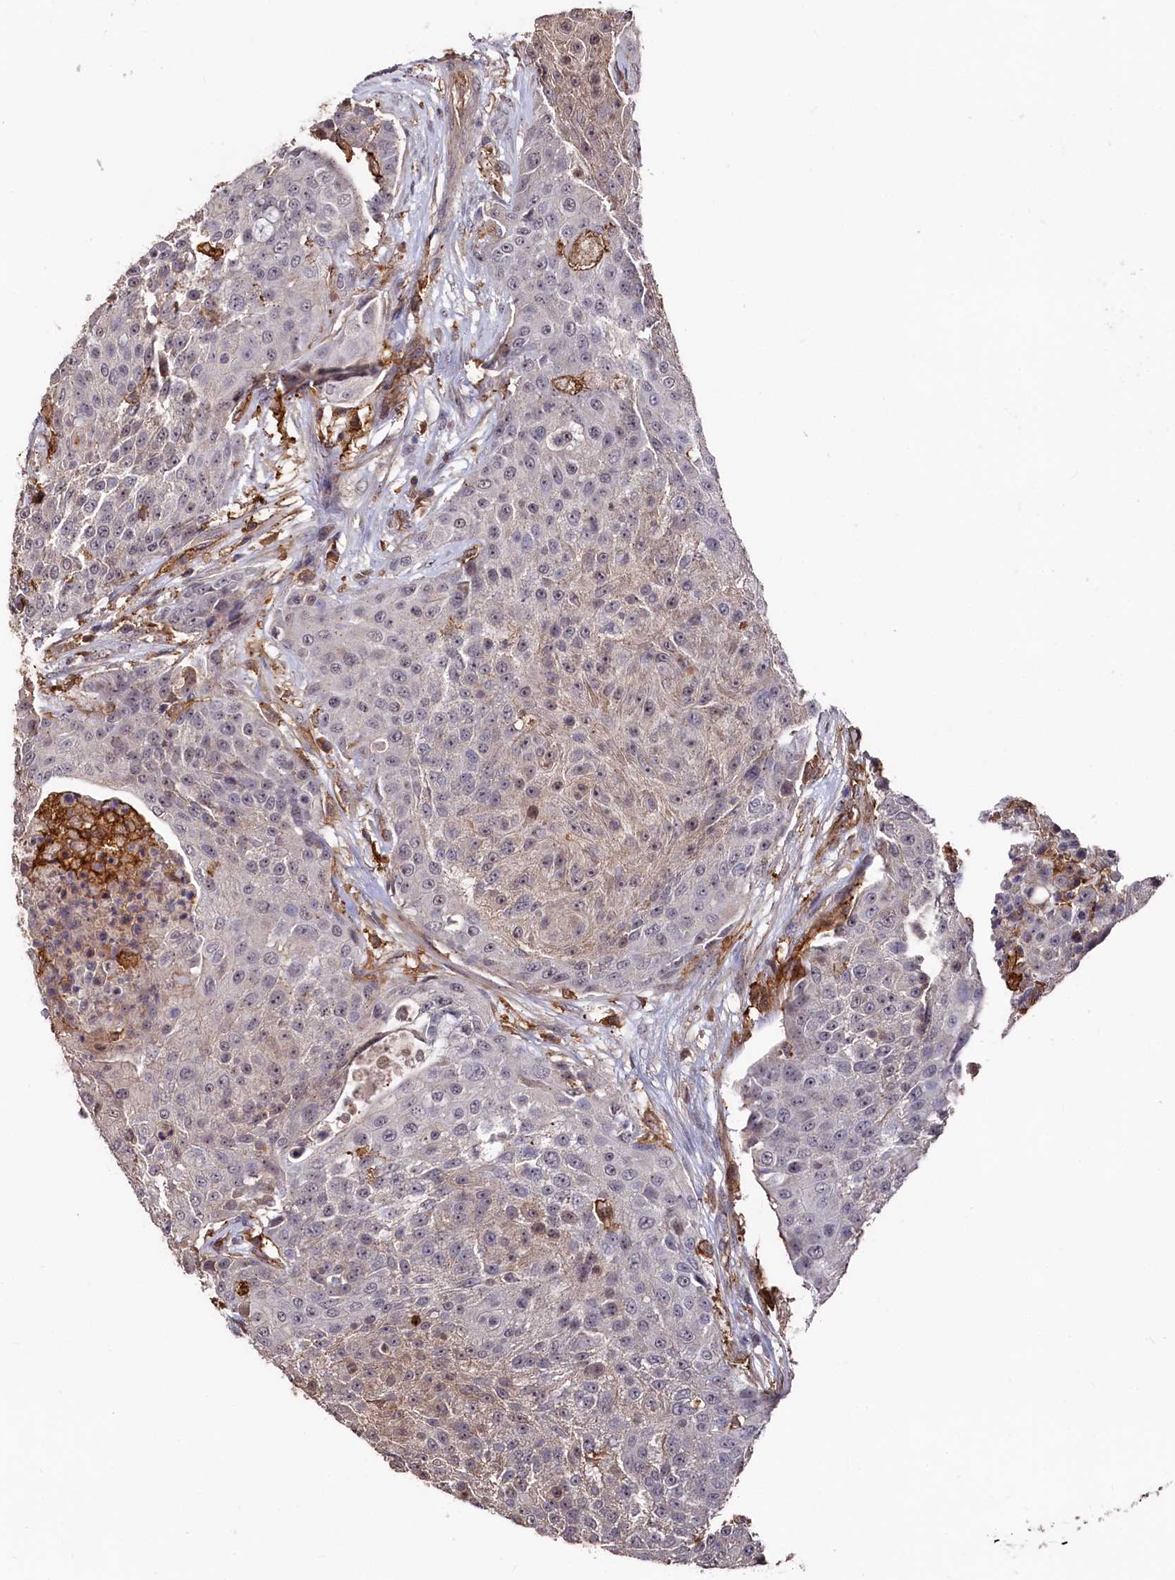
{"staining": {"intensity": "weak", "quantity": "<25%", "location": "cytoplasmic/membranous"}, "tissue": "urothelial cancer", "cell_type": "Tumor cells", "image_type": "cancer", "snomed": [{"axis": "morphology", "description": "Urothelial carcinoma, High grade"}, {"axis": "topography", "description": "Urinary bladder"}], "caption": "Tumor cells show no significant staining in urothelial cancer.", "gene": "PLEKHO2", "patient": {"sex": "female", "age": 63}}